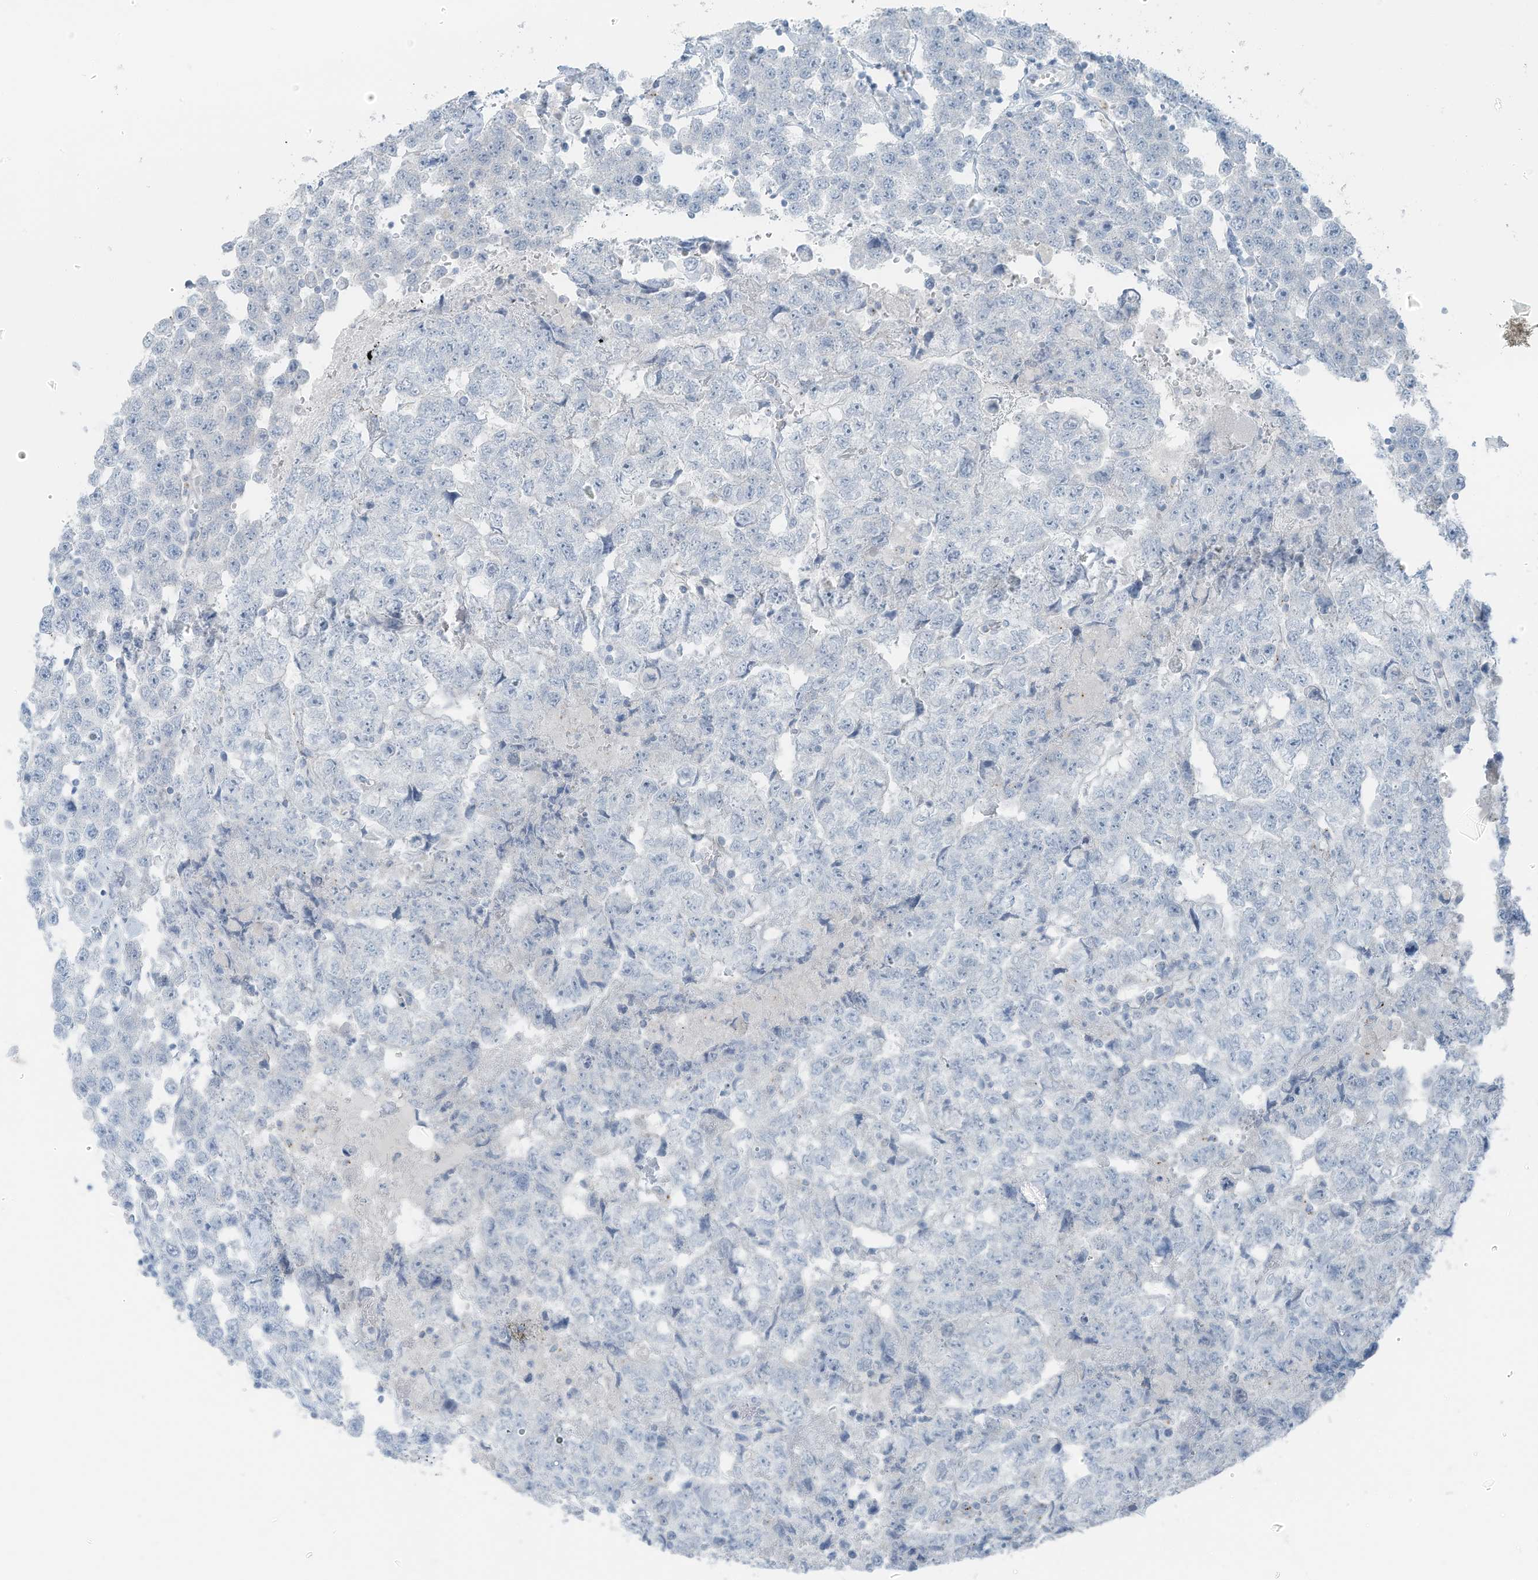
{"staining": {"intensity": "negative", "quantity": "none", "location": "none"}, "tissue": "testis cancer", "cell_type": "Tumor cells", "image_type": "cancer", "snomed": [{"axis": "morphology", "description": "Carcinoma, Embryonal, NOS"}, {"axis": "topography", "description": "Testis"}], "caption": "The IHC photomicrograph has no significant expression in tumor cells of testis cancer tissue.", "gene": "SLC25A43", "patient": {"sex": "male", "age": 36}}